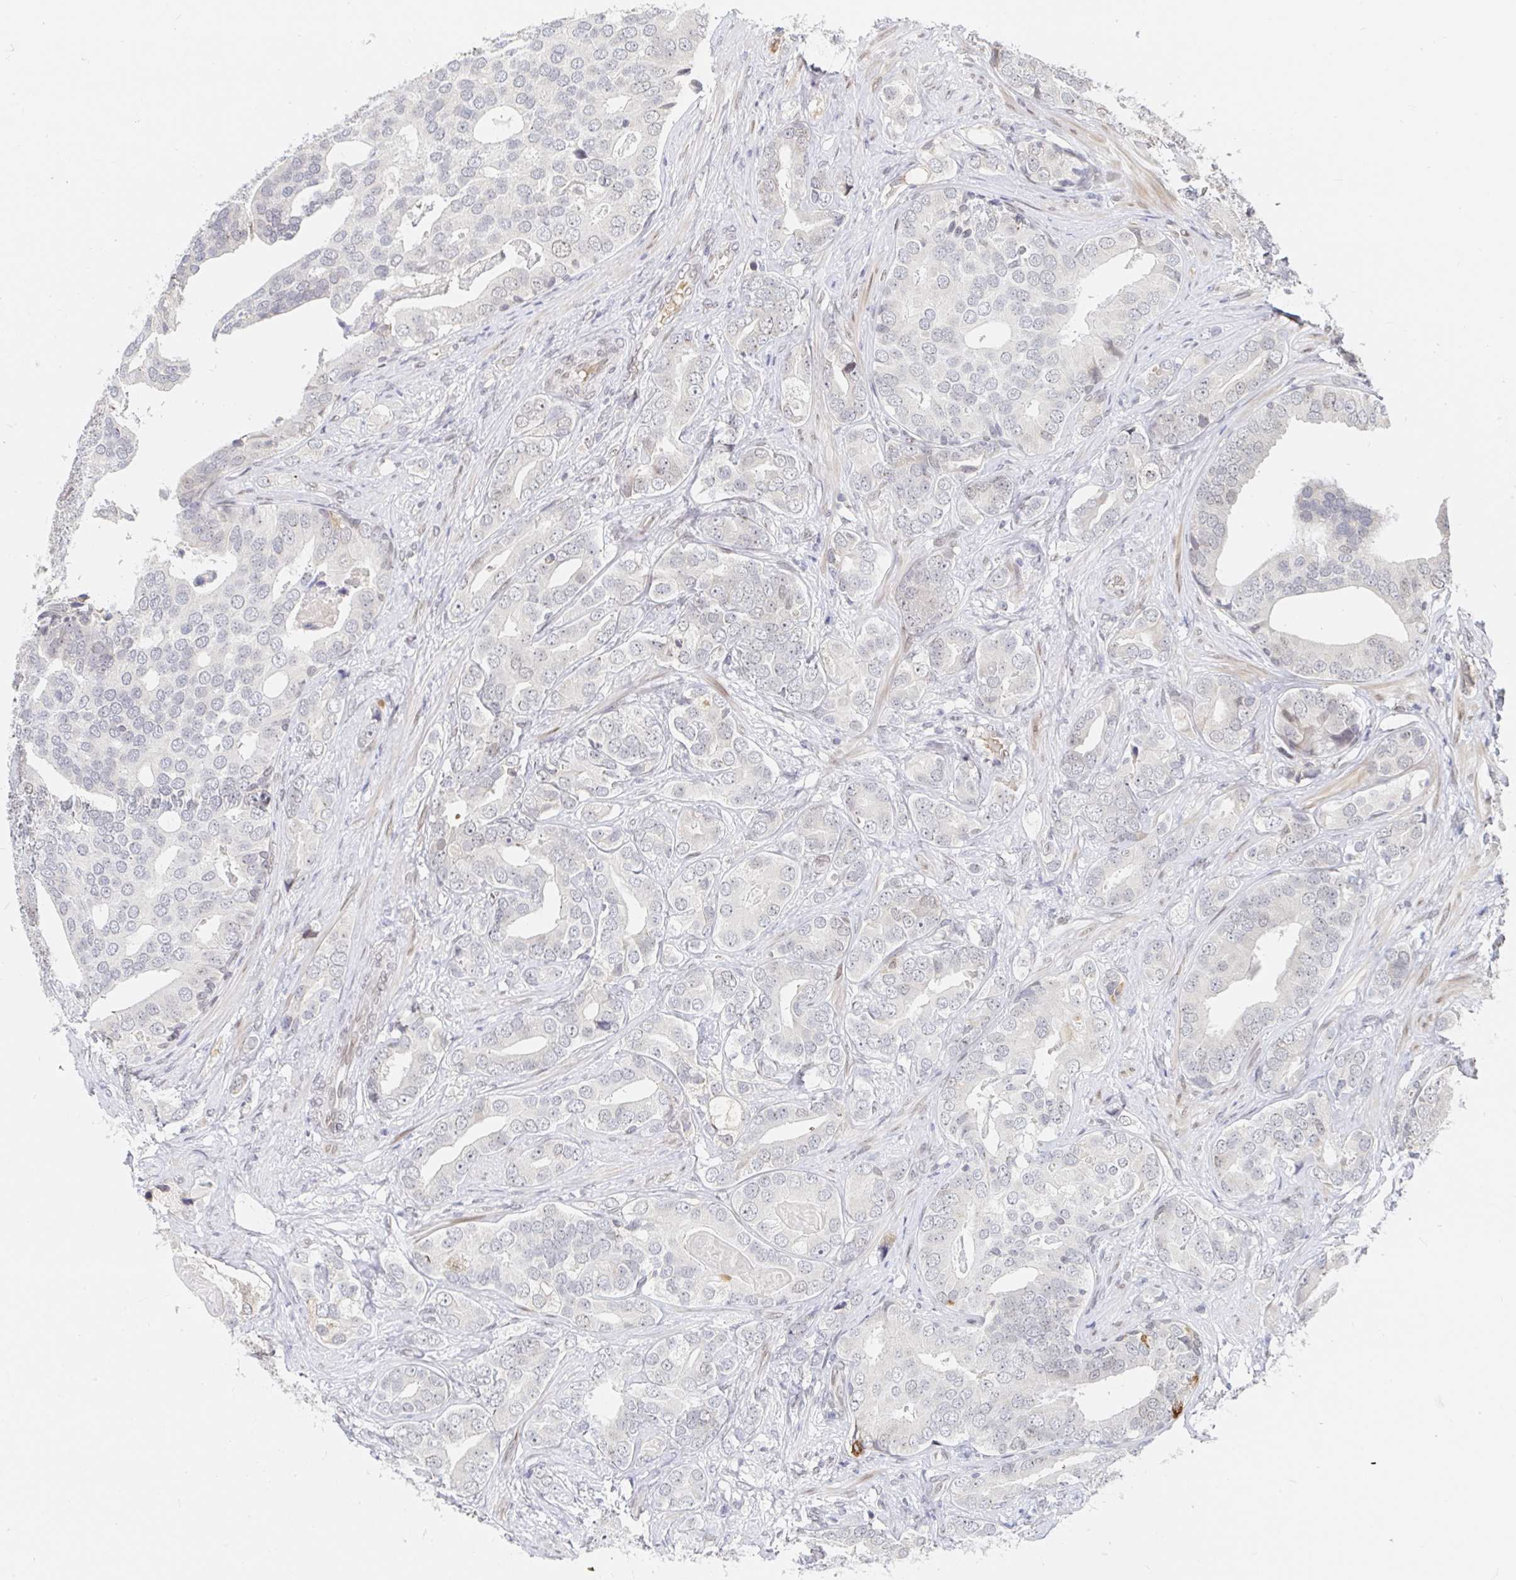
{"staining": {"intensity": "negative", "quantity": "none", "location": "none"}, "tissue": "prostate cancer", "cell_type": "Tumor cells", "image_type": "cancer", "snomed": [{"axis": "morphology", "description": "Adenocarcinoma, High grade"}, {"axis": "topography", "description": "Prostate"}], "caption": "Tumor cells show no significant protein expression in prostate adenocarcinoma (high-grade).", "gene": "CHD2", "patient": {"sex": "male", "age": 62}}